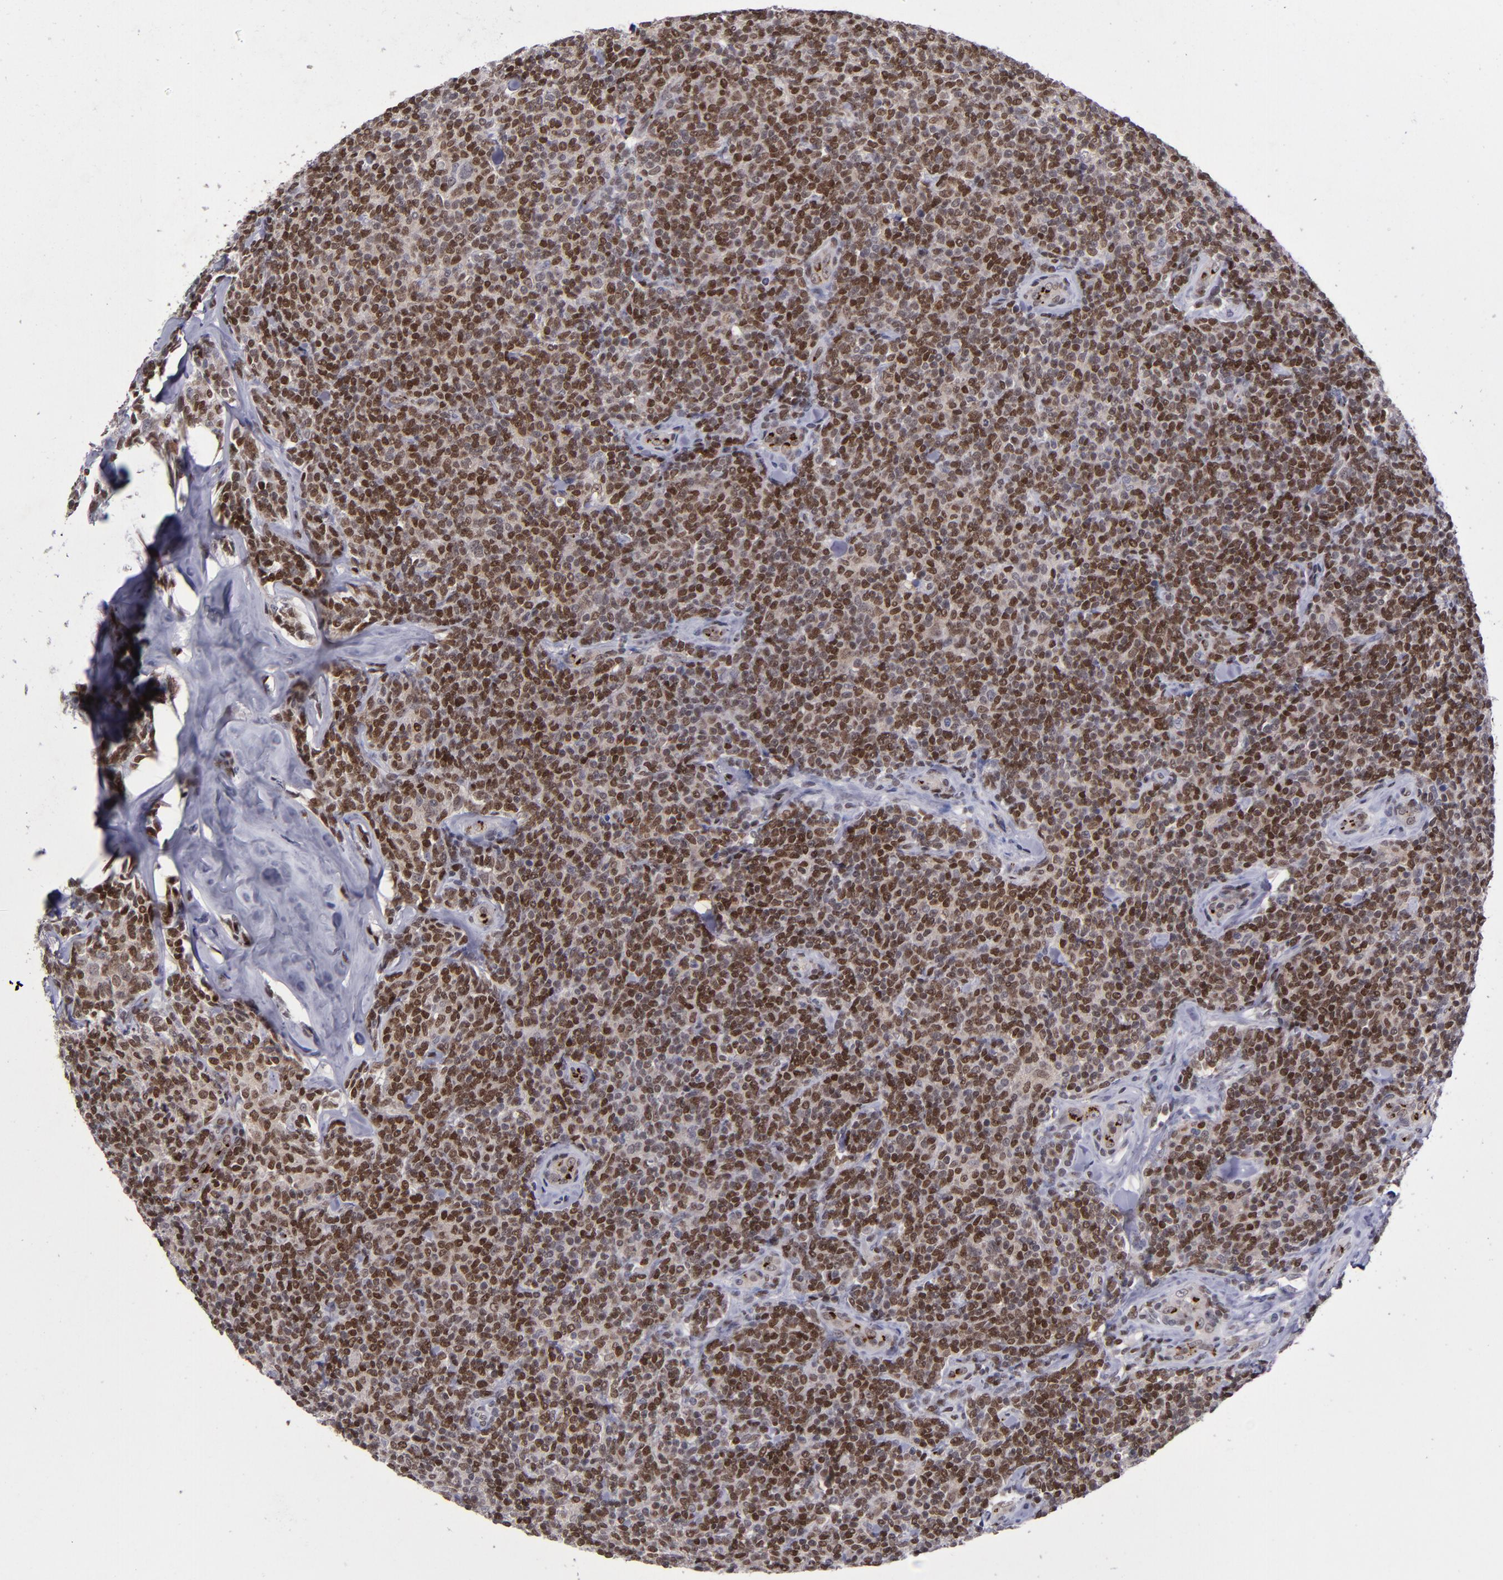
{"staining": {"intensity": "strong", "quantity": ">75%", "location": "cytoplasmic/membranous,nuclear"}, "tissue": "lymphoma", "cell_type": "Tumor cells", "image_type": "cancer", "snomed": [{"axis": "morphology", "description": "Malignant lymphoma, non-Hodgkin's type, Low grade"}, {"axis": "topography", "description": "Lymph node"}], "caption": "Protein analysis of lymphoma tissue exhibits strong cytoplasmic/membranous and nuclear staining in approximately >75% of tumor cells. (brown staining indicates protein expression, while blue staining denotes nuclei).", "gene": "MGMT", "patient": {"sex": "female", "age": 56}}